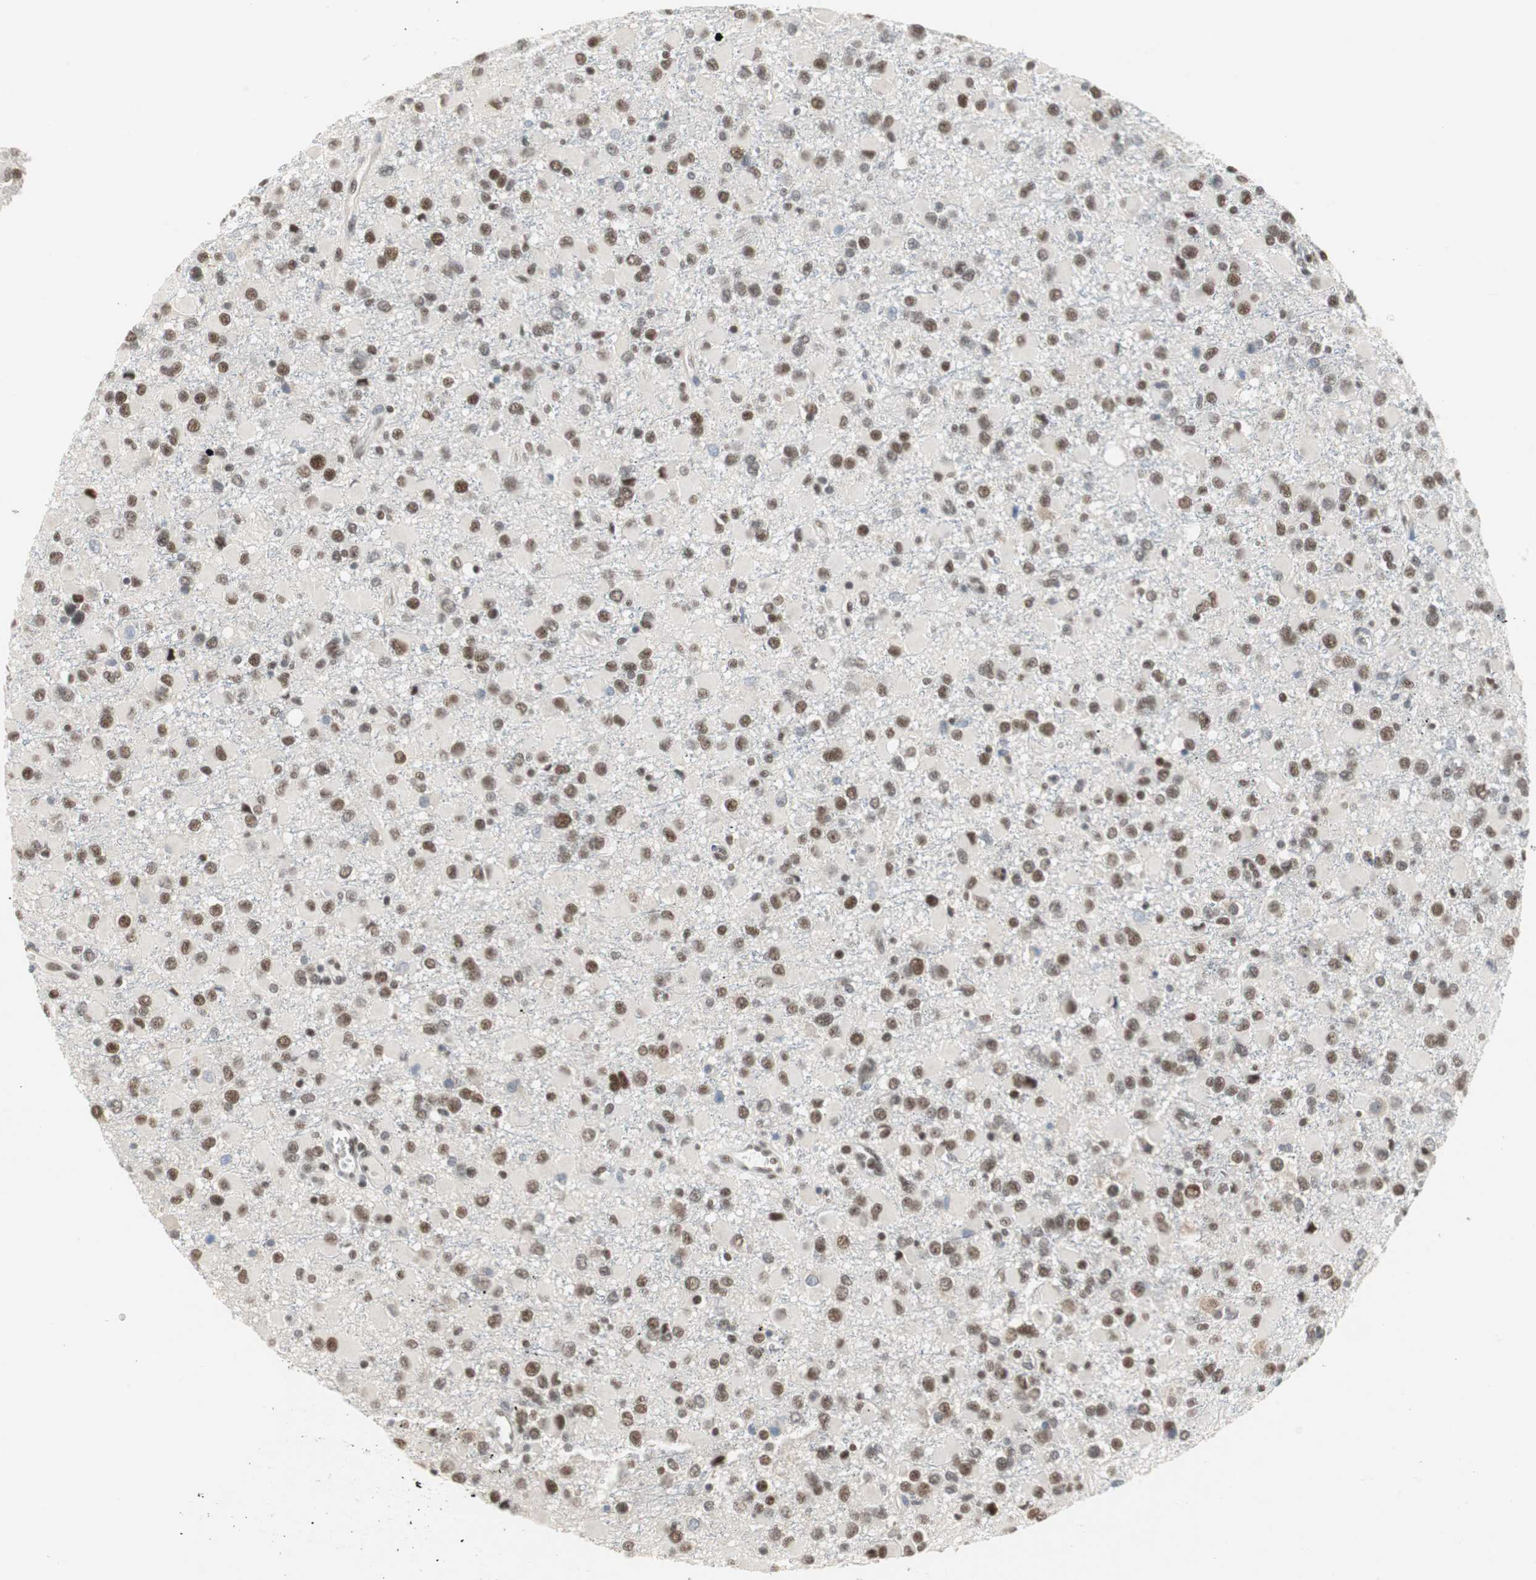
{"staining": {"intensity": "strong", "quantity": ">75%", "location": "nuclear"}, "tissue": "glioma", "cell_type": "Tumor cells", "image_type": "cancer", "snomed": [{"axis": "morphology", "description": "Glioma, malignant, Low grade"}, {"axis": "topography", "description": "Brain"}], "caption": "Glioma tissue reveals strong nuclear positivity in approximately >75% of tumor cells", "gene": "RTF1", "patient": {"sex": "male", "age": 42}}